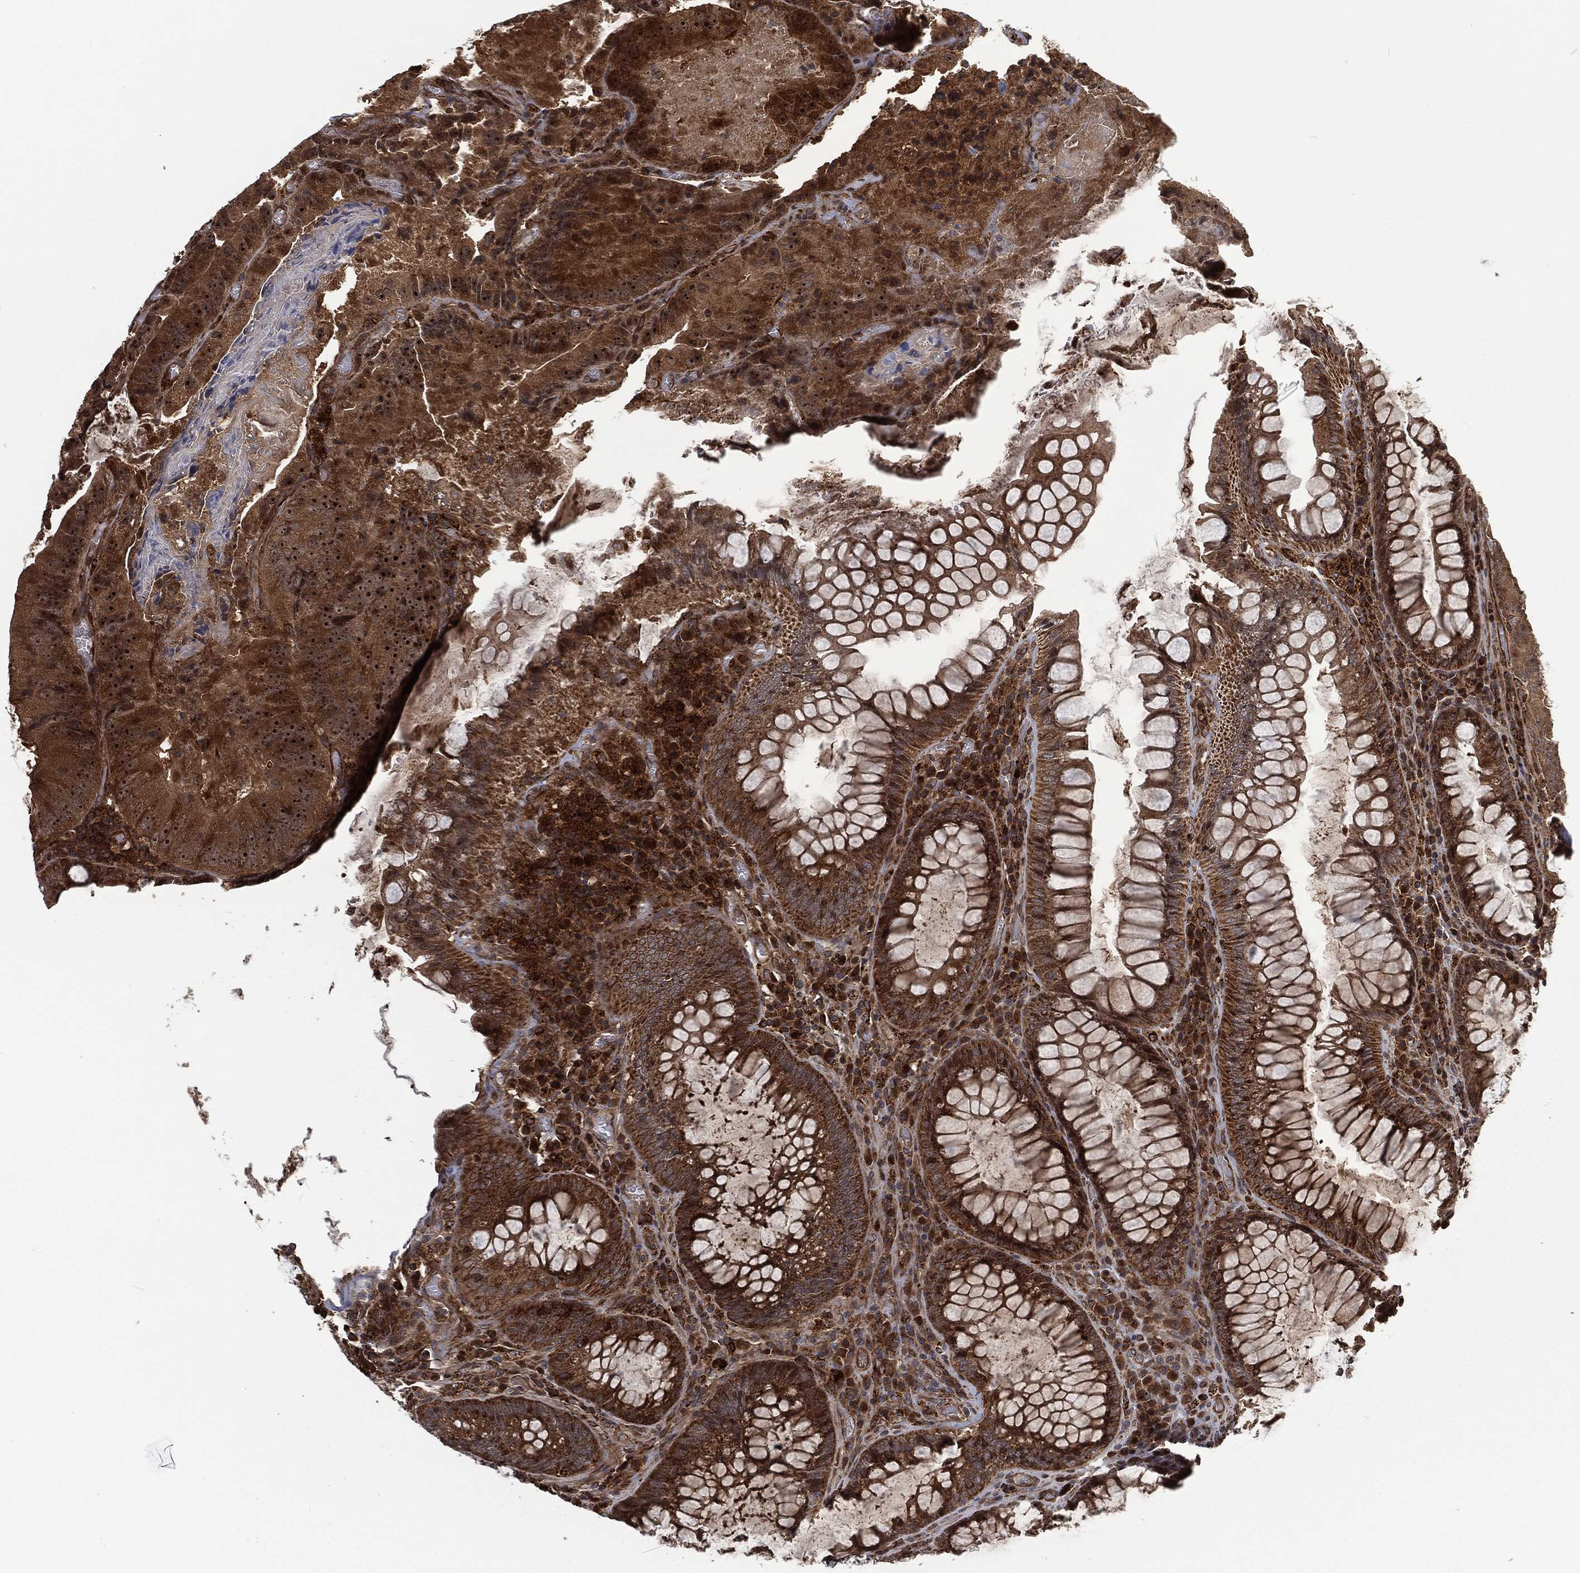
{"staining": {"intensity": "moderate", "quantity": ">75%", "location": "cytoplasmic/membranous"}, "tissue": "colorectal cancer", "cell_type": "Tumor cells", "image_type": "cancer", "snomed": [{"axis": "morphology", "description": "Adenocarcinoma, NOS"}, {"axis": "topography", "description": "Colon"}], "caption": "Brown immunohistochemical staining in colorectal cancer (adenocarcinoma) demonstrates moderate cytoplasmic/membranous staining in approximately >75% of tumor cells.", "gene": "RFTN1", "patient": {"sex": "female", "age": 86}}